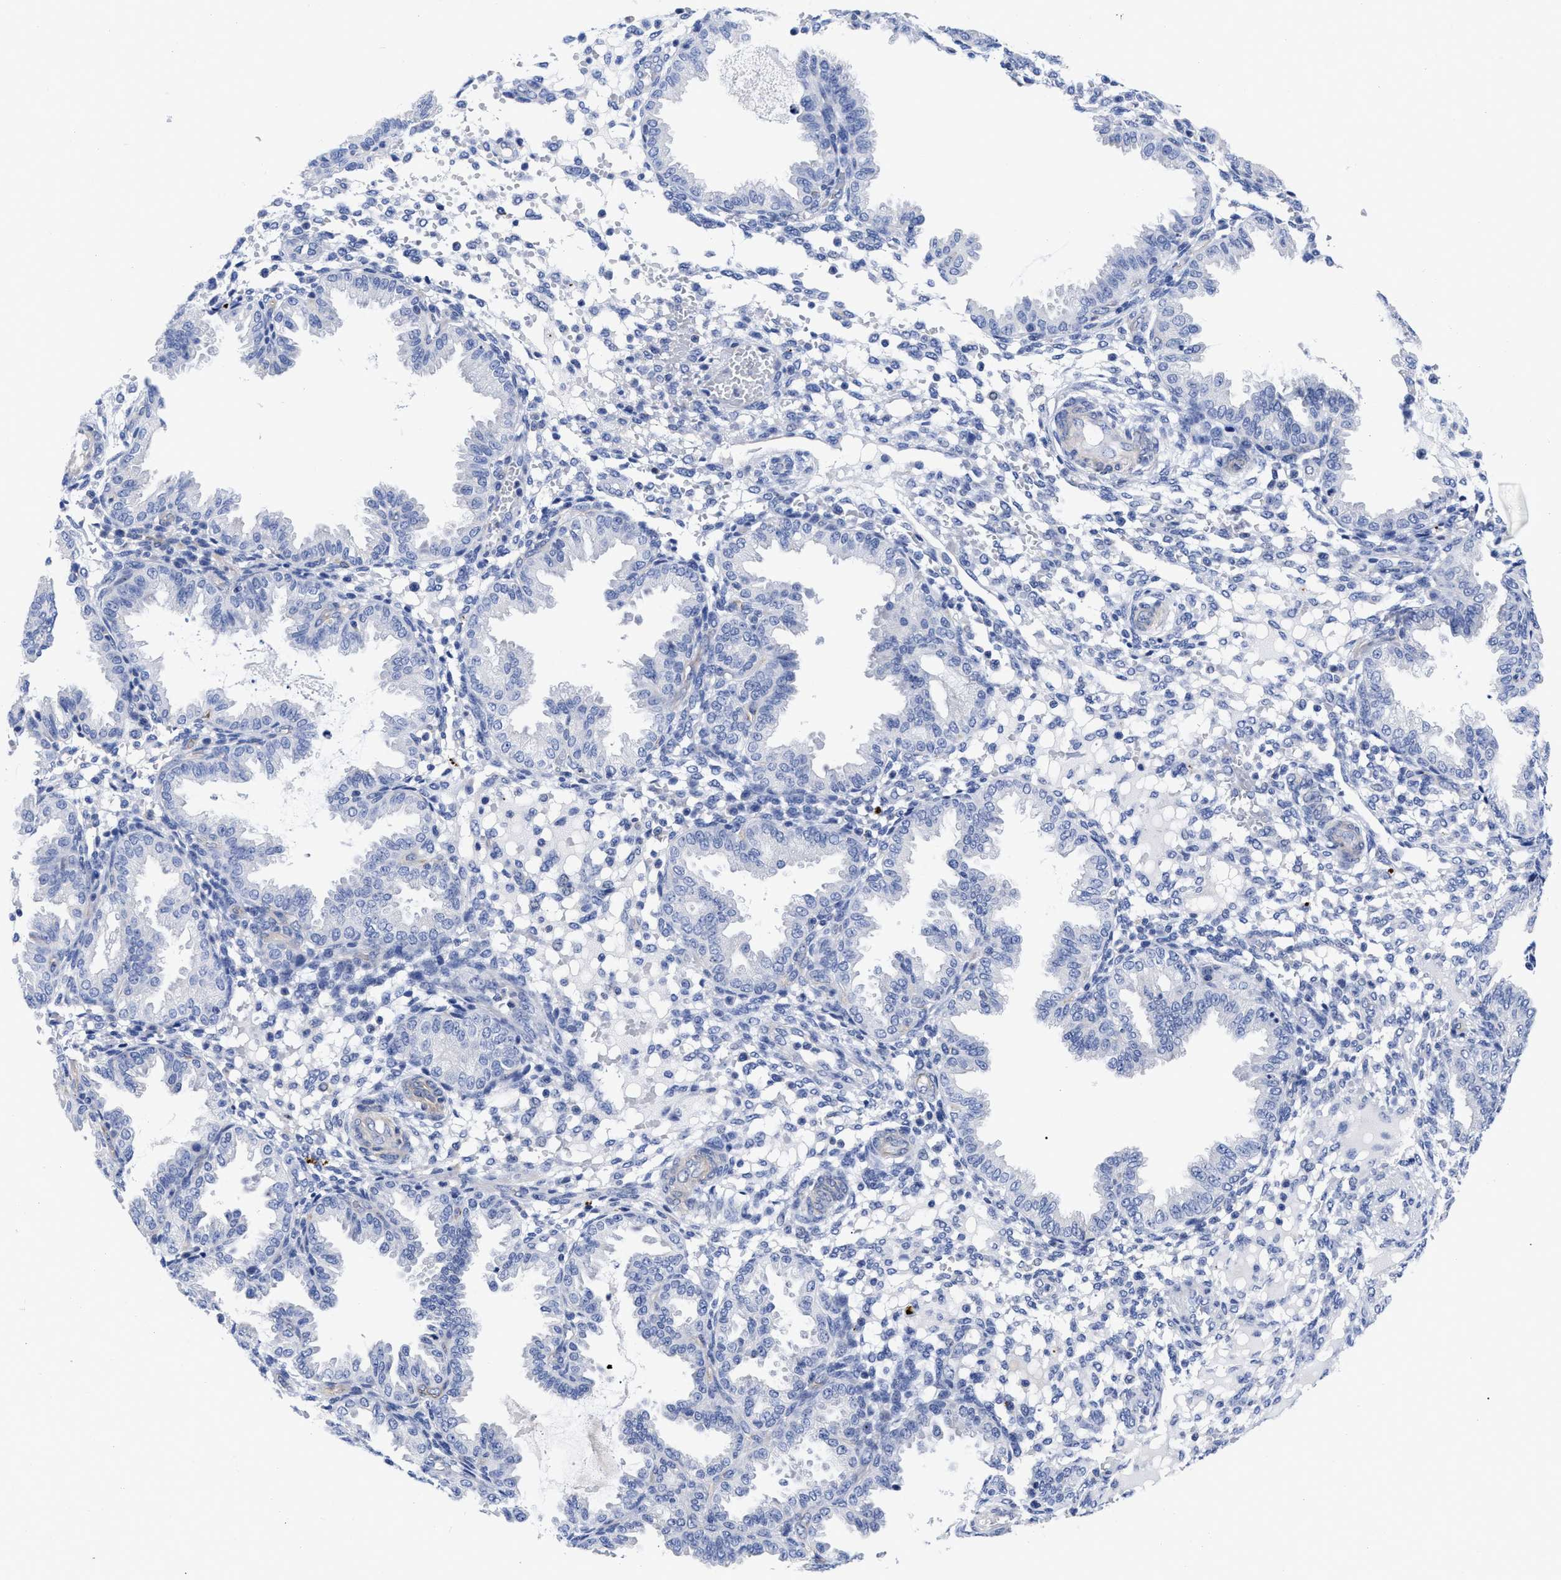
{"staining": {"intensity": "negative", "quantity": "none", "location": "none"}, "tissue": "endometrium", "cell_type": "Cells in endometrial stroma", "image_type": "normal", "snomed": [{"axis": "morphology", "description": "Normal tissue, NOS"}, {"axis": "topography", "description": "Endometrium"}], "caption": "Endometrium stained for a protein using immunohistochemistry displays no staining cells in endometrial stroma.", "gene": "IRAG2", "patient": {"sex": "female", "age": 33}}